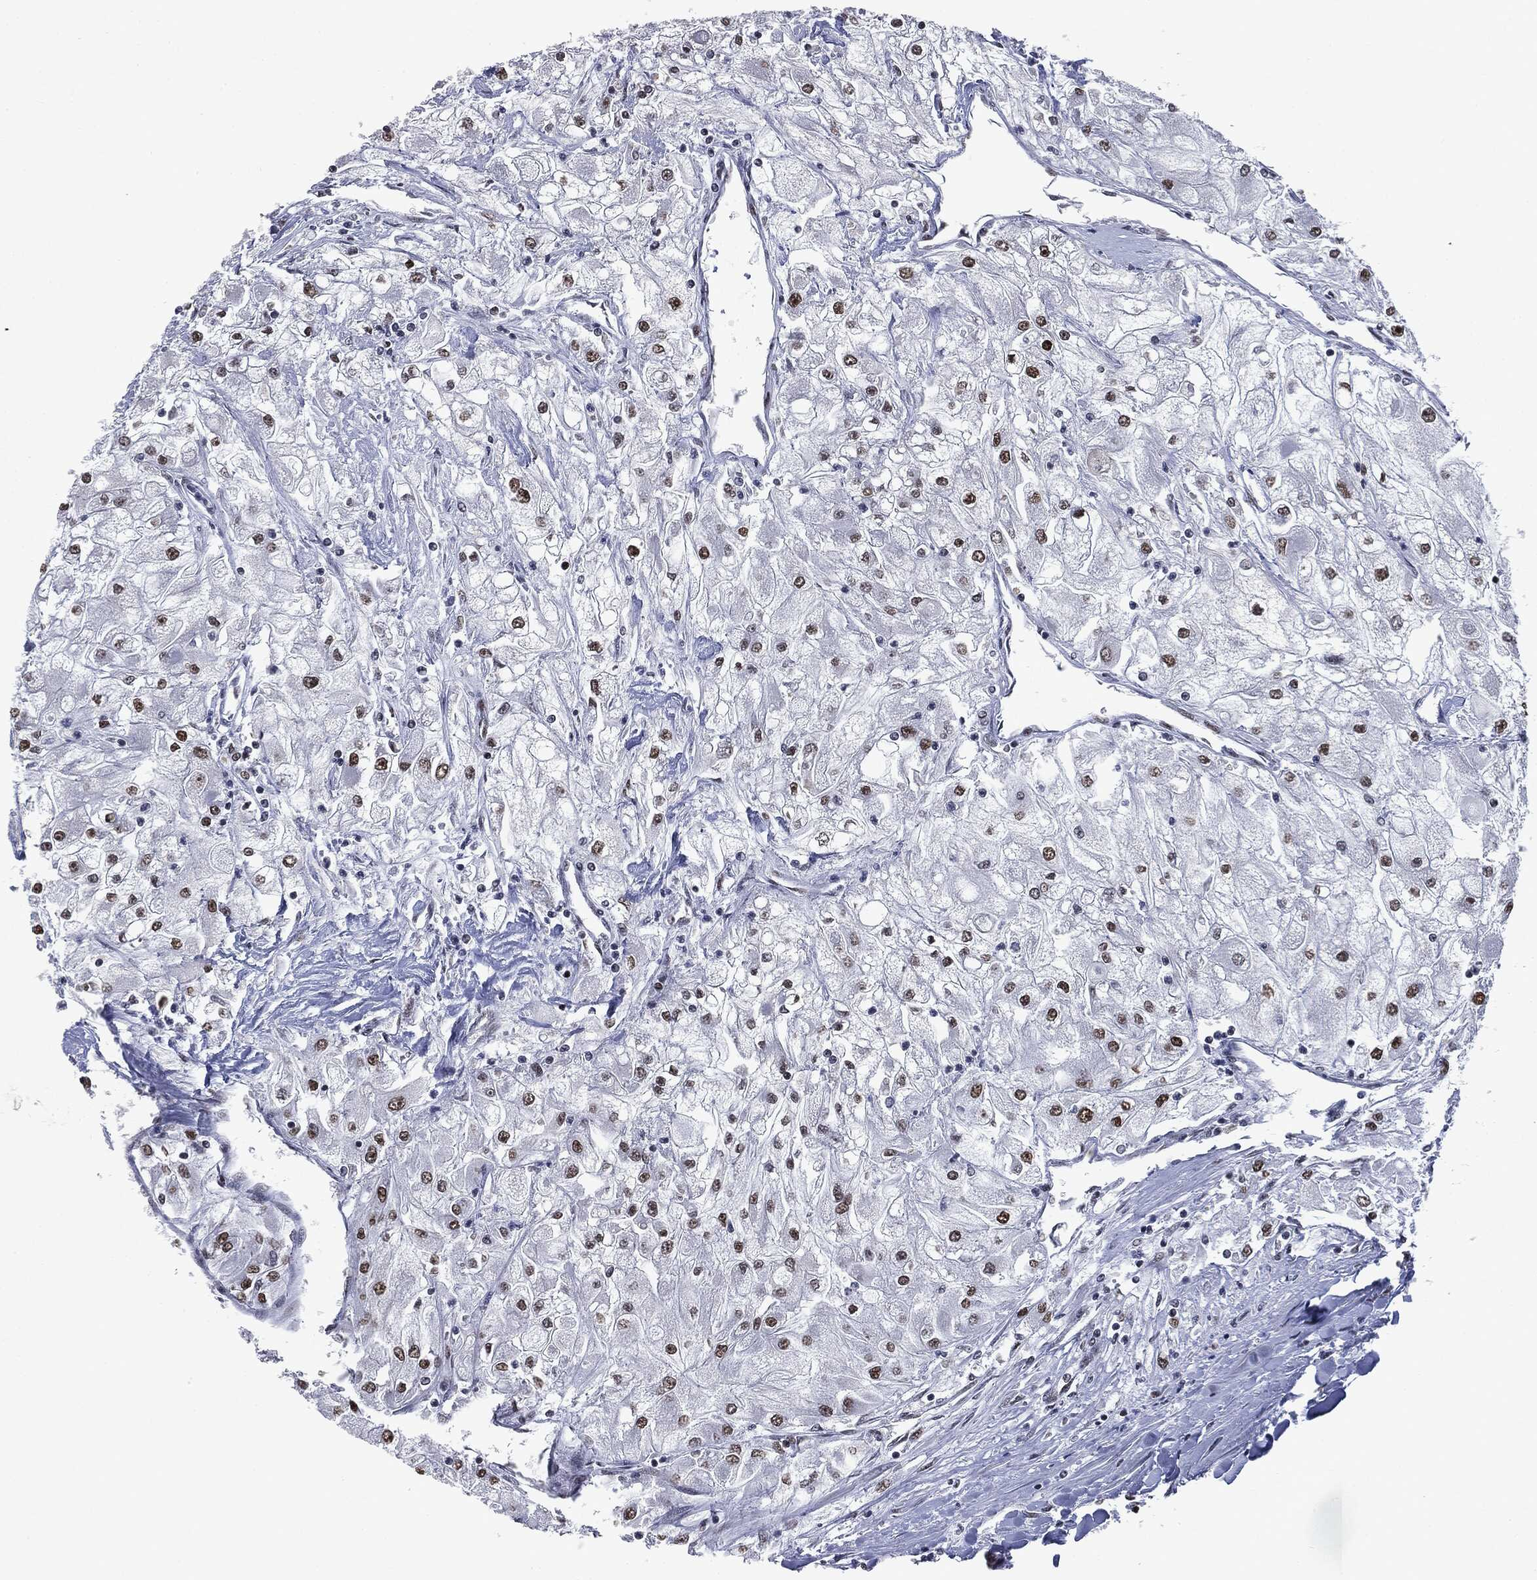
{"staining": {"intensity": "moderate", "quantity": "25%-75%", "location": "nuclear"}, "tissue": "renal cancer", "cell_type": "Tumor cells", "image_type": "cancer", "snomed": [{"axis": "morphology", "description": "Adenocarcinoma, NOS"}, {"axis": "topography", "description": "Kidney"}], "caption": "Immunohistochemical staining of human renal cancer displays medium levels of moderate nuclear protein staining in about 25%-75% of tumor cells.", "gene": "MSH2", "patient": {"sex": "male", "age": 80}}